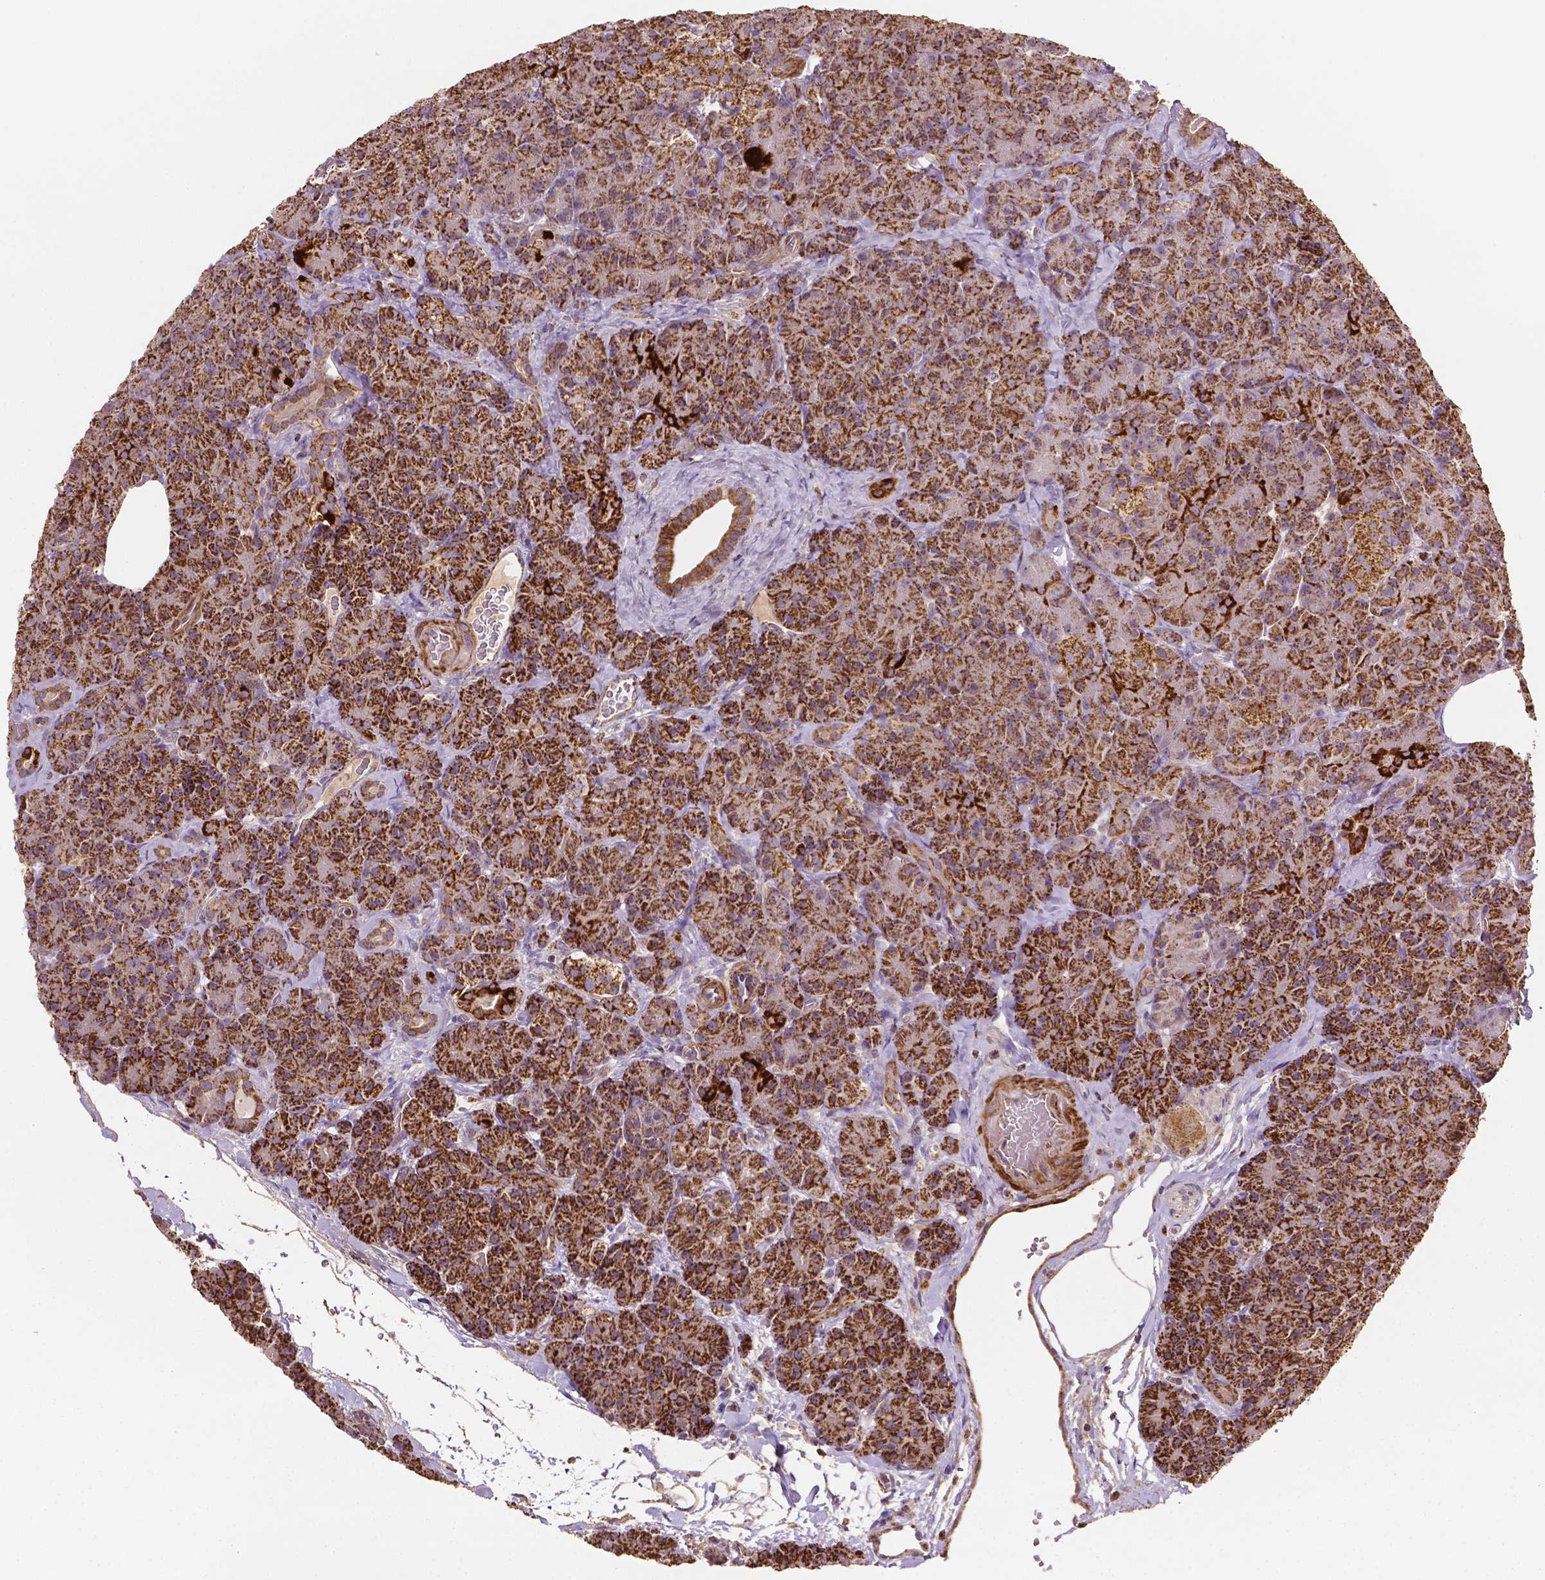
{"staining": {"intensity": "strong", "quantity": "25%-75%", "location": "cytoplasmic/membranous"}, "tissue": "pancreas", "cell_type": "Exocrine glandular cells", "image_type": "normal", "snomed": [{"axis": "morphology", "description": "Normal tissue, NOS"}, {"axis": "topography", "description": "Pancreas"}], "caption": "Exocrine glandular cells demonstrate high levels of strong cytoplasmic/membranous expression in approximately 25%-75% of cells in normal human pancreas. The staining was performed using DAB (3,3'-diaminobenzidine), with brown indicating positive protein expression. Nuclei are stained blue with hematoxylin.", "gene": "LRR1", "patient": {"sex": "male", "age": 57}}